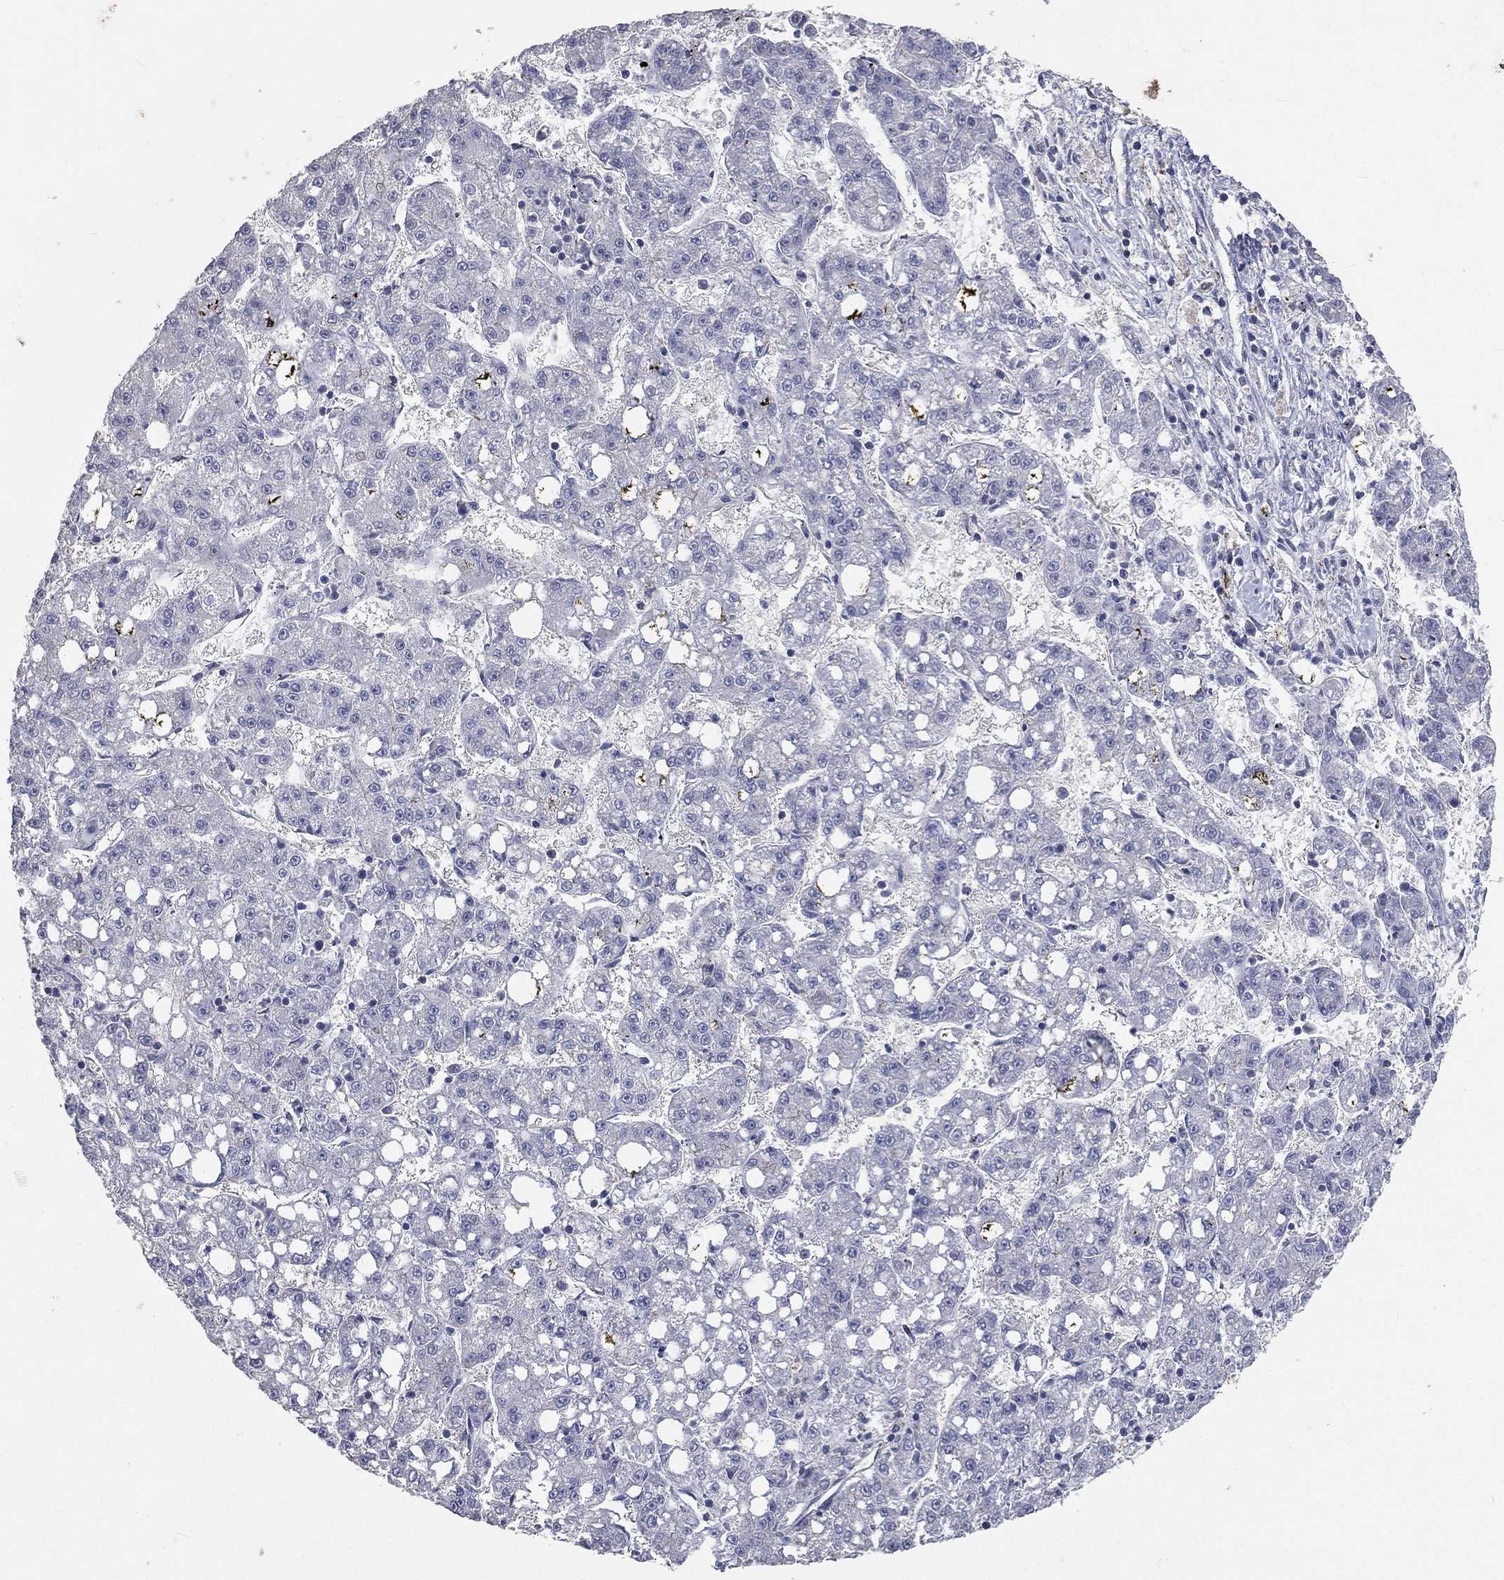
{"staining": {"intensity": "negative", "quantity": "none", "location": "none"}, "tissue": "liver cancer", "cell_type": "Tumor cells", "image_type": "cancer", "snomed": [{"axis": "morphology", "description": "Carcinoma, Hepatocellular, NOS"}, {"axis": "topography", "description": "Liver"}], "caption": "This is an IHC histopathology image of liver cancer (hepatocellular carcinoma). There is no expression in tumor cells.", "gene": "CROCC", "patient": {"sex": "female", "age": 65}}